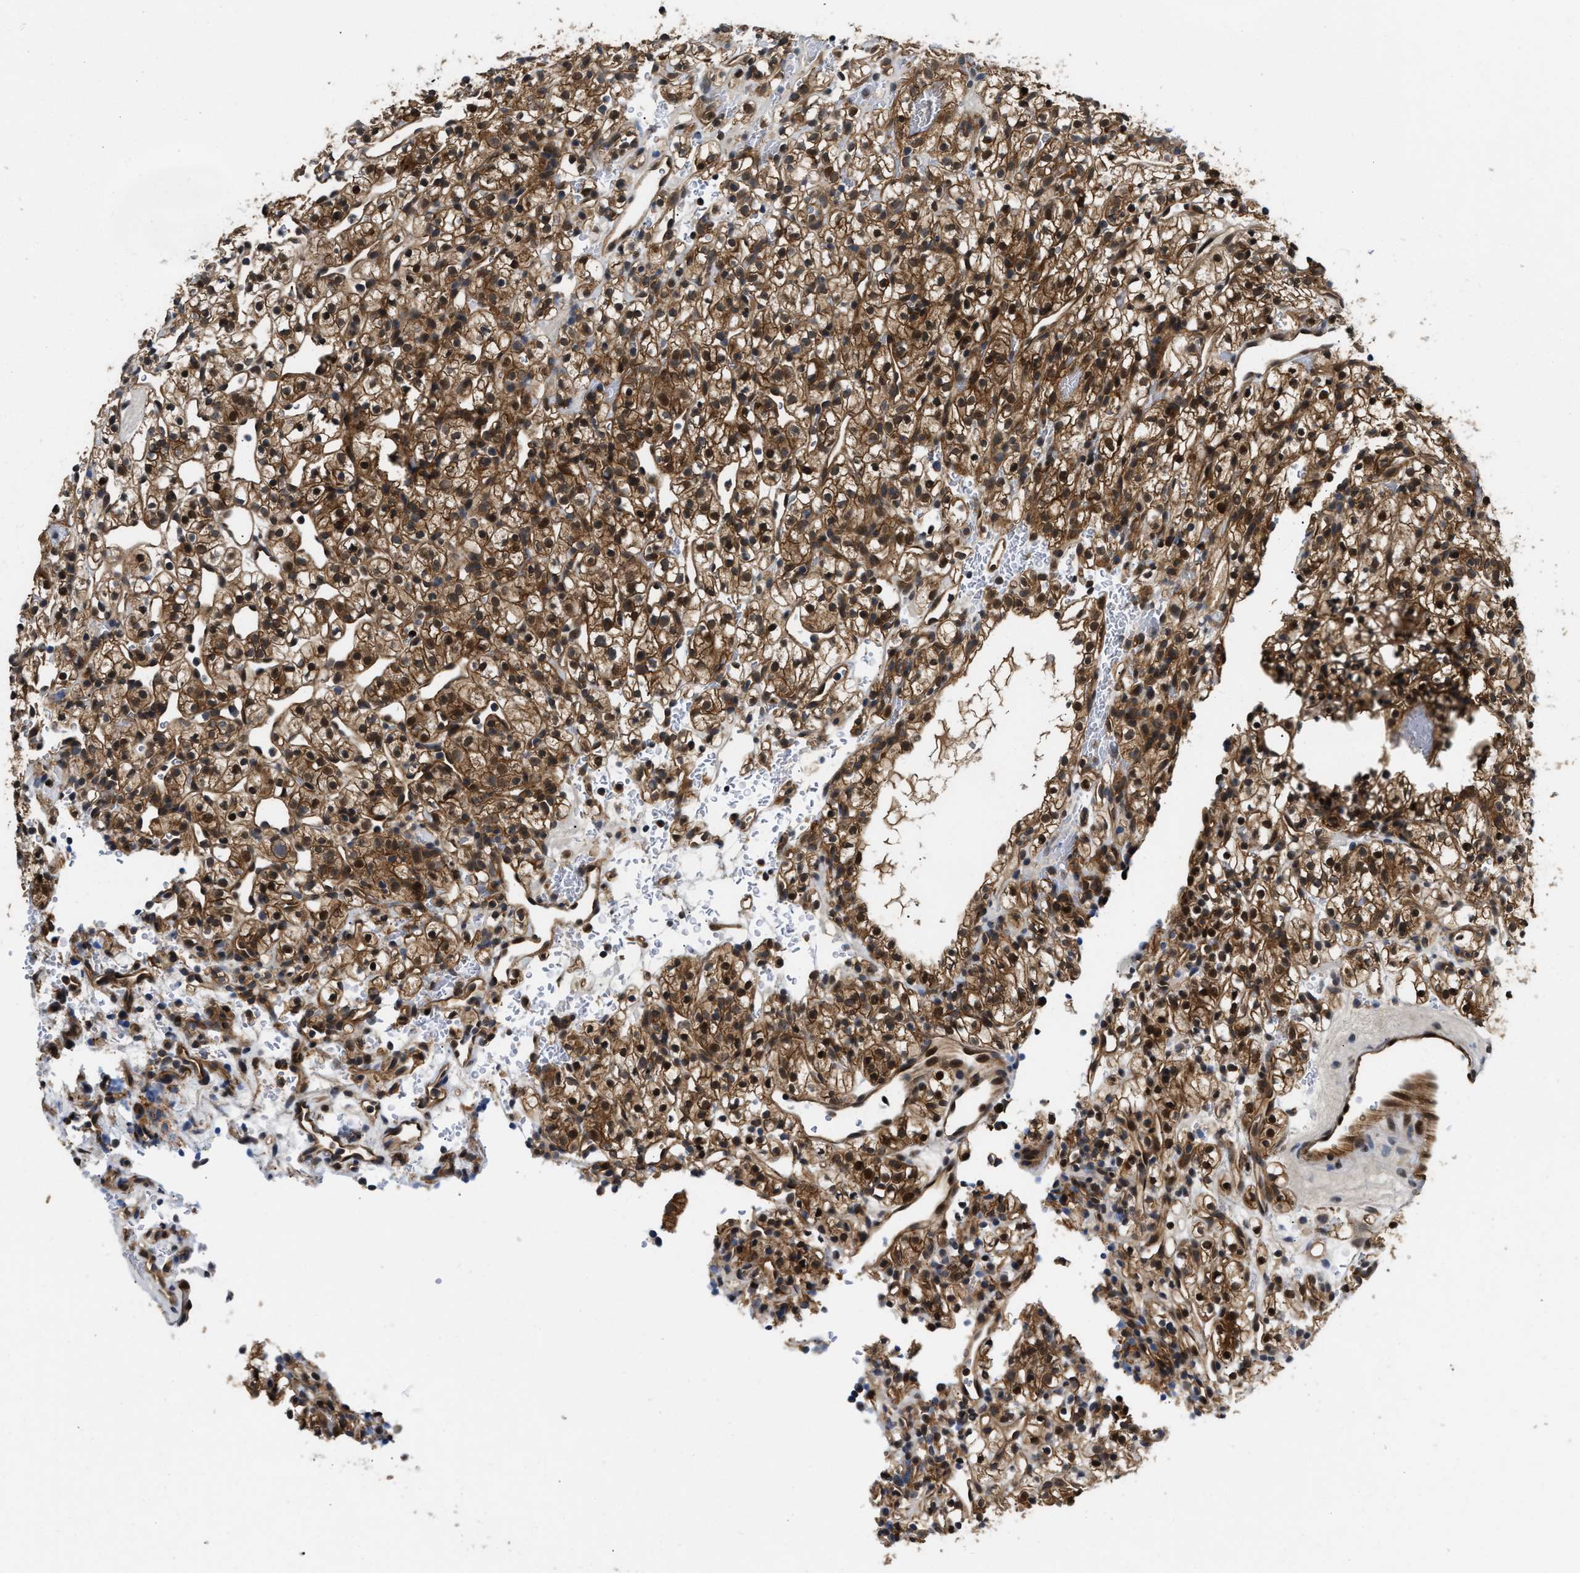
{"staining": {"intensity": "moderate", "quantity": ">75%", "location": "cytoplasmic/membranous,nuclear"}, "tissue": "renal cancer", "cell_type": "Tumor cells", "image_type": "cancer", "snomed": [{"axis": "morphology", "description": "Adenocarcinoma, NOS"}, {"axis": "topography", "description": "Kidney"}], "caption": "Adenocarcinoma (renal) stained with DAB (3,3'-diaminobenzidine) immunohistochemistry displays medium levels of moderate cytoplasmic/membranous and nuclear expression in approximately >75% of tumor cells.", "gene": "COPS2", "patient": {"sex": "female", "age": 57}}